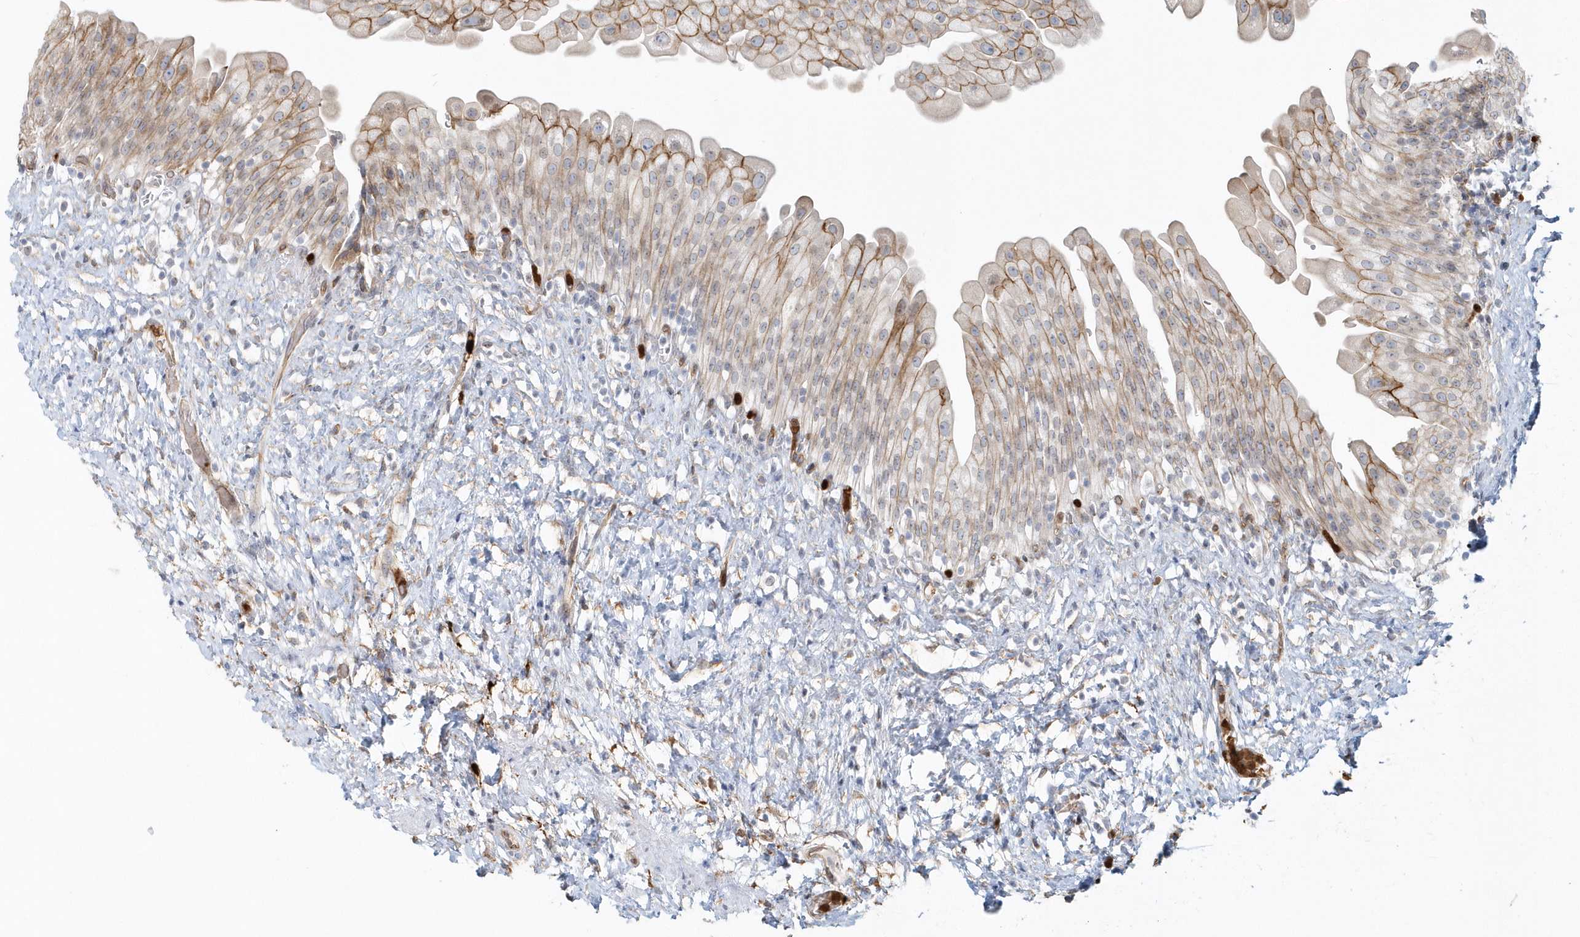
{"staining": {"intensity": "moderate", "quantity": "25%-75%", "location": "cytoplasmic/membranous"}, "tissue": "urinary bladder", "cell_type": "Urothelial cells", "image_type": "normal", "snomed": [{"axis": "morphology", "description": "Normal tissue, NOS"}, {"axis": "topography", "description": "Urinary bladder"}], "caption": "This is an image of immunohistochemistry staining of unremarkable urinary bladder, which shows moderate positivity in the cytoplasmic/membranous of urothelial cells.", "gene": "DNAH1", "patient": {"sex": "female", "age": 27}}